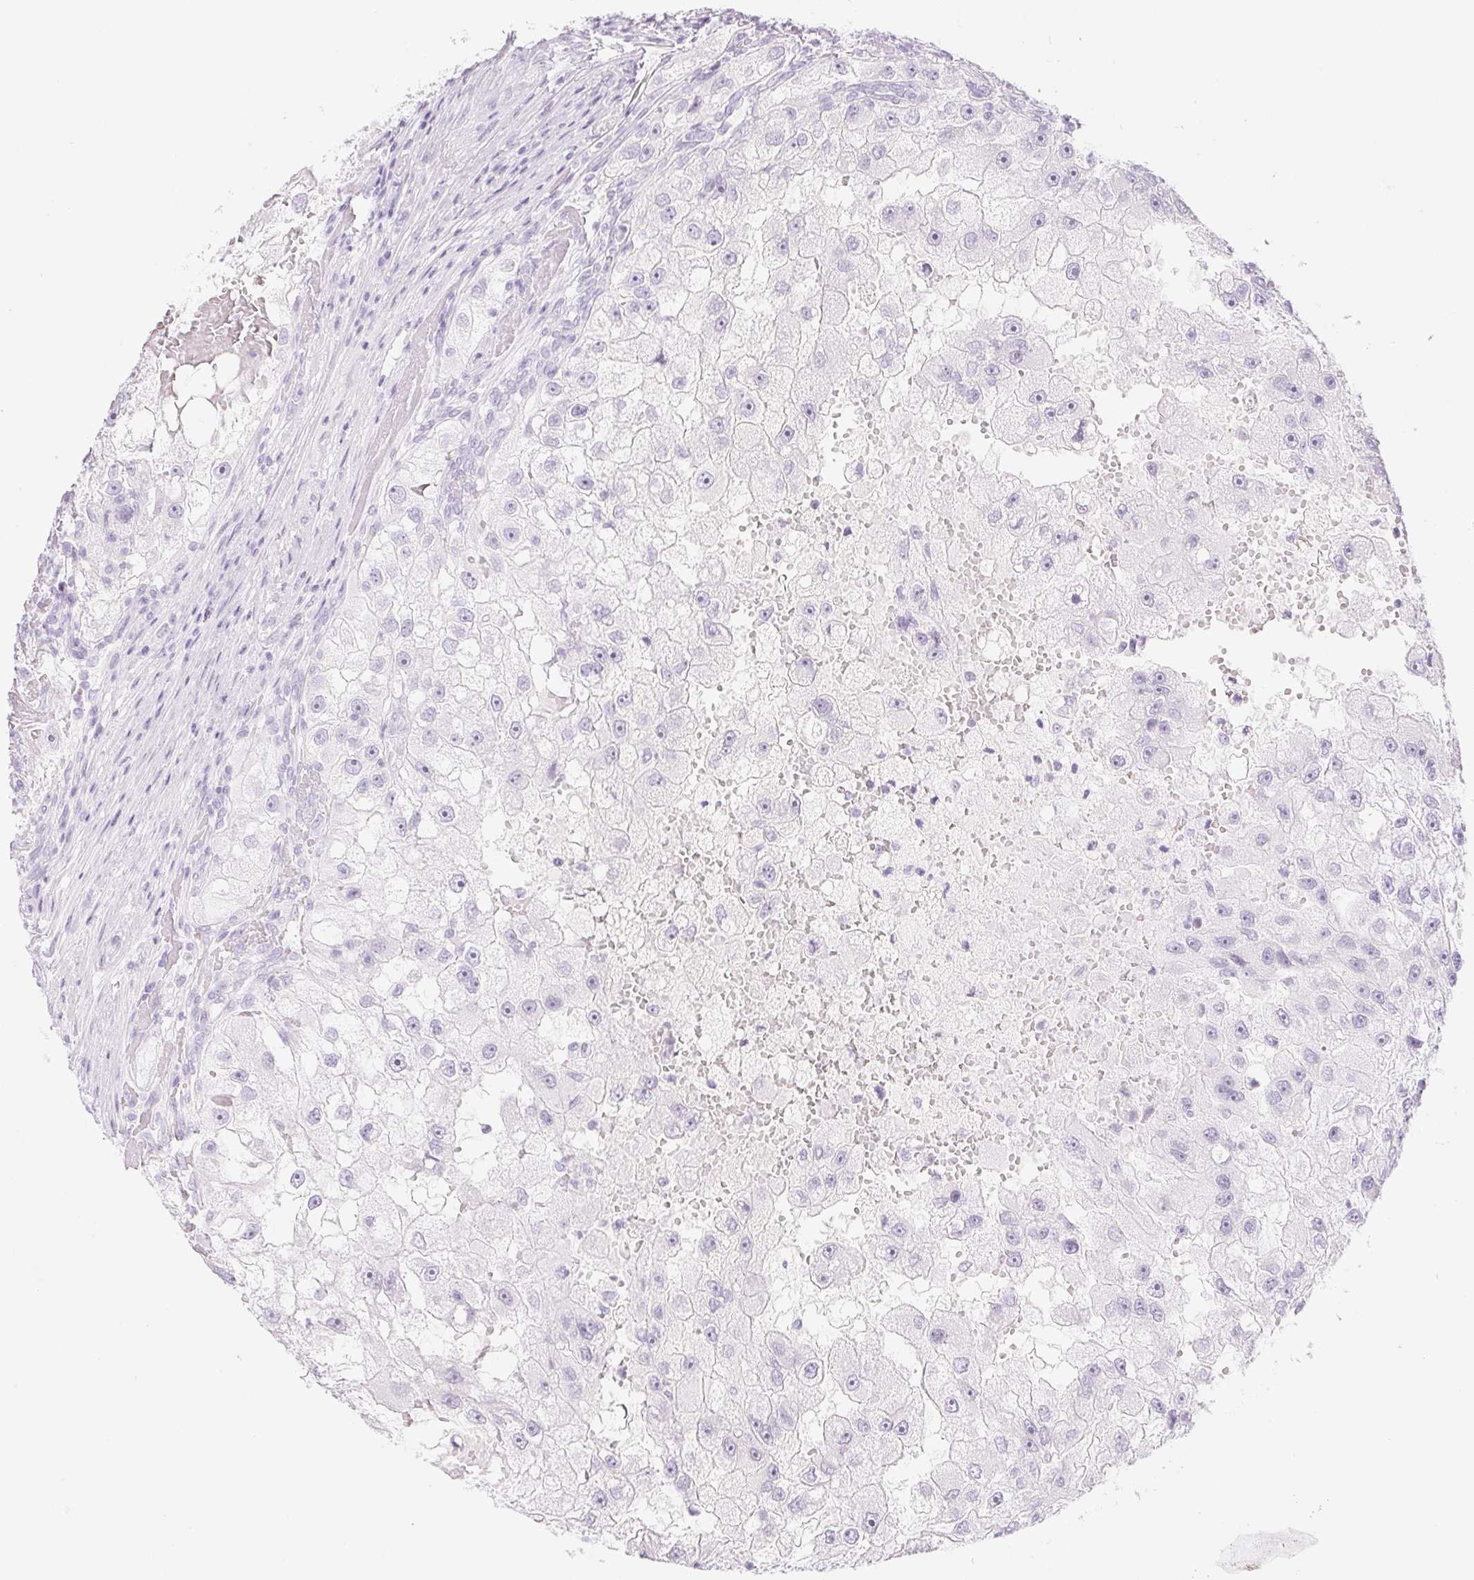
{"staining": {"intensity": "negative", "quantity": "none", "location": "none"}, "tissue": "renal cancer", "cell_type": "Tumor cells", "image_type": "cancer", "snomed": [{"axis": "morphology", "description": "Adenocarcinoma, NOS"}, {"axis": "topography", "description": "Kidney"}], "caption": "IHC photomicrograph of adenocarcinoma (renal) stained for a protein (brown), which displays no staining in tumor cells. (IHC, brightfield microscopy, high magnification).", "gene": "SPRR3", "patient": {"sex": "male", "age": 63}}